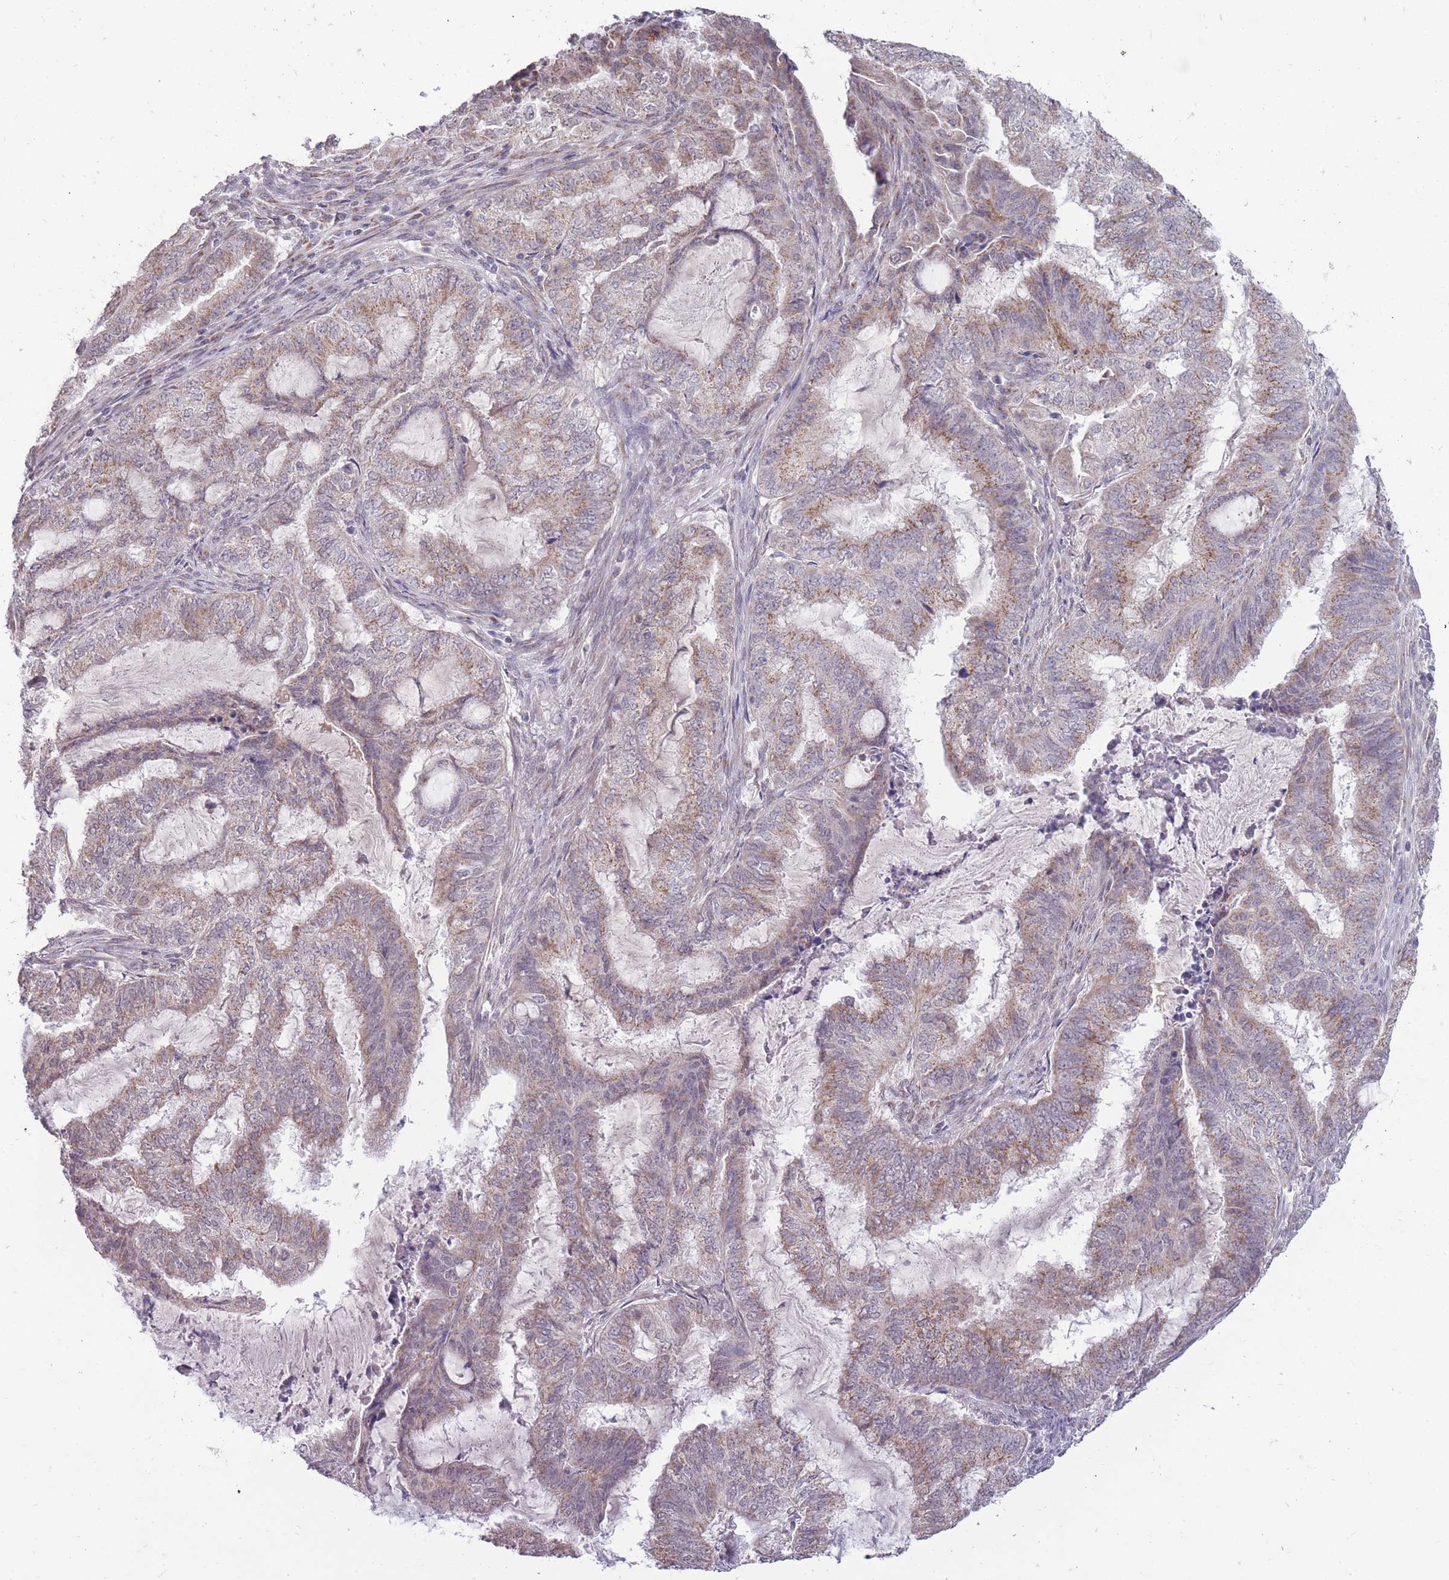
{"staining": {"intensity": "weak", "quantity": "25%-75%", "location": "cytoplasmic/membranous"}, "tissue": "endometrial cancer", "cell_type": "Tumor cells", "image_type": "cancer", "snomed": [{"axis": "morphology", "description": "Adenocarcinoma, NOS"}, {"axis": "topography", "description": "Endometrium"}], "caption": "Endometrial cancer stained with a brown dye displays weak cytoplasmic/membranous positive staining in about 25%-75% of tumor cells.", "gene": "NELL1", "patient": {"sex": "female", "age": 51}}